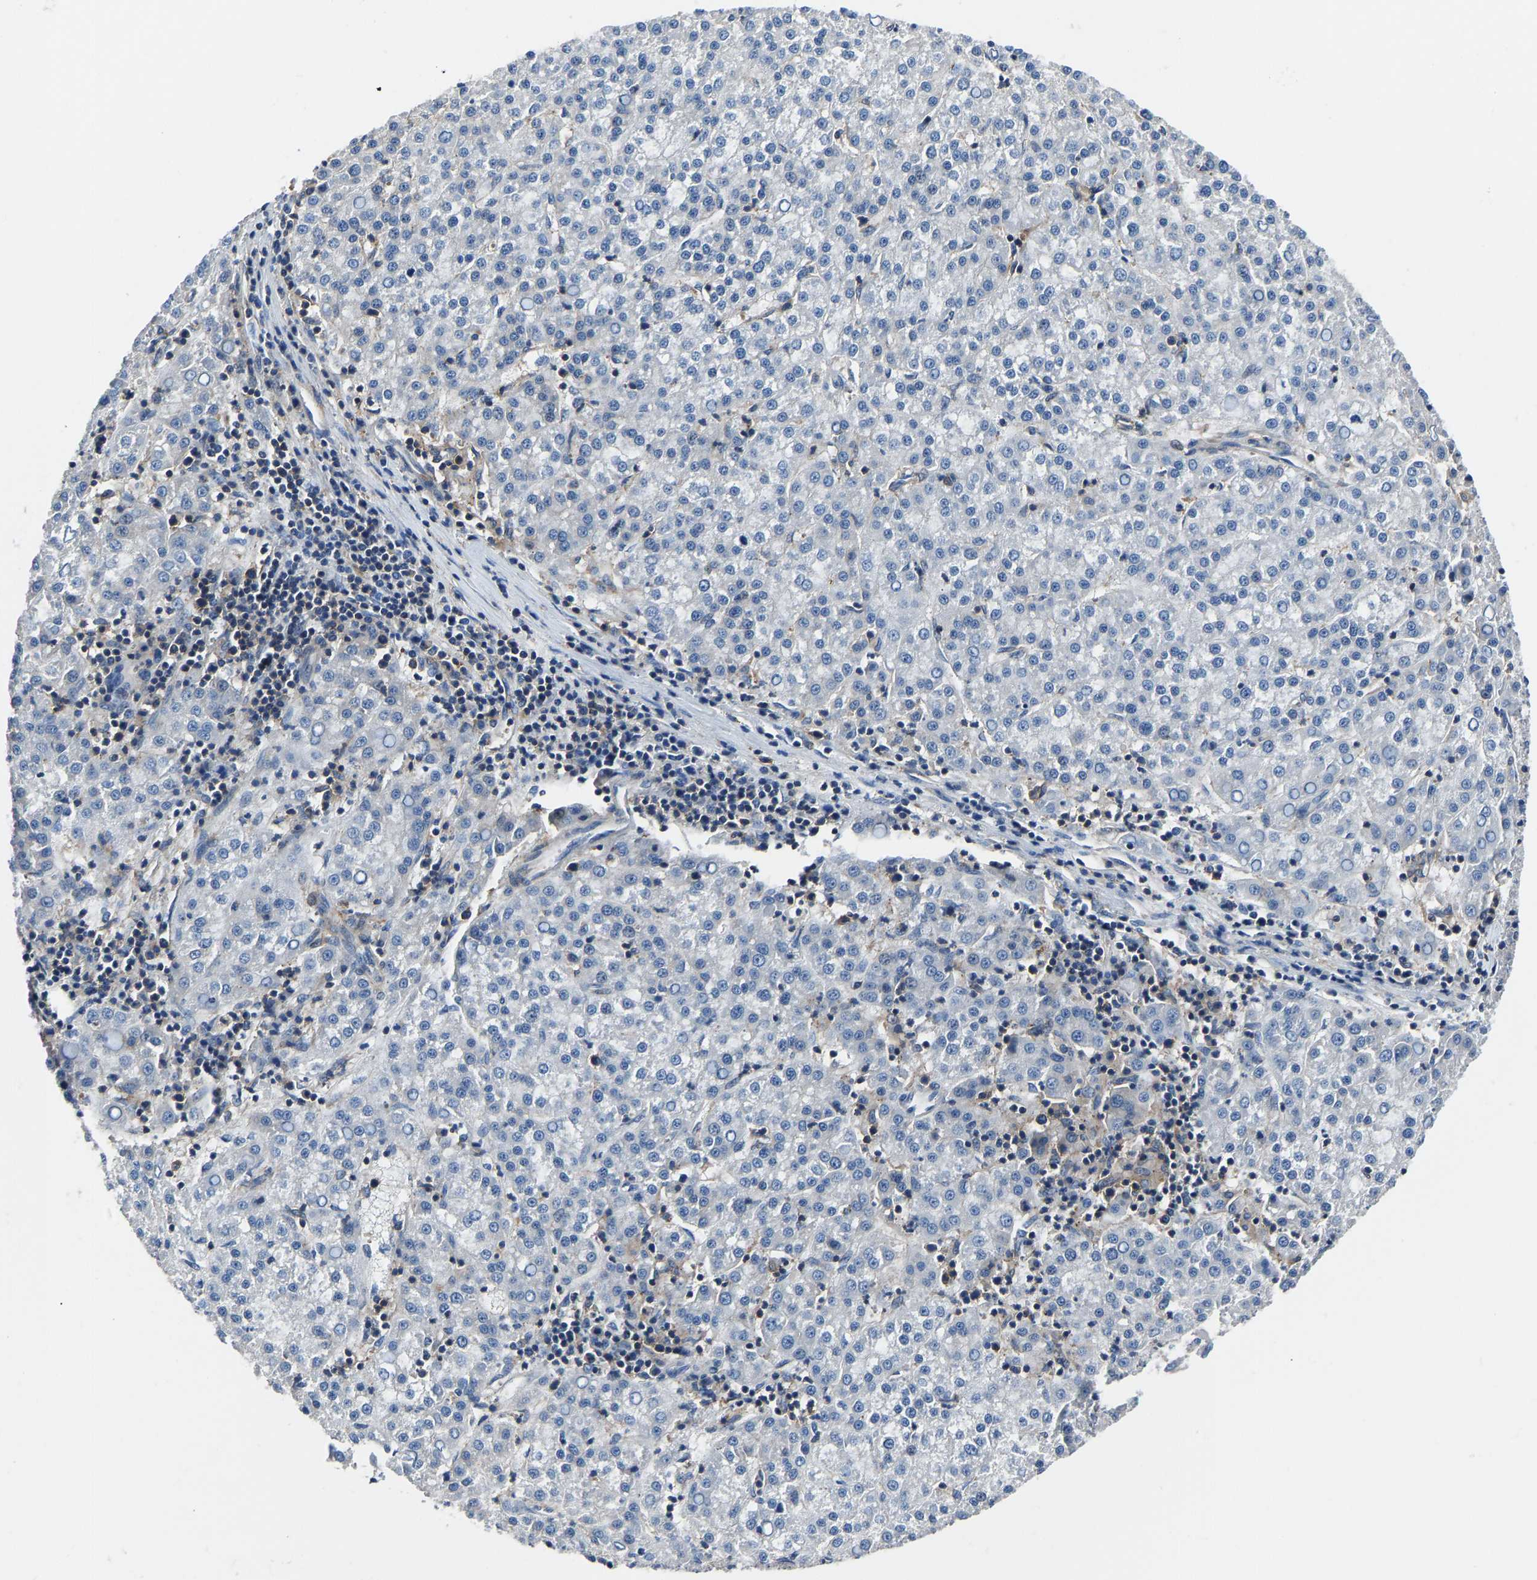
{"staining": {"intensity": "negative", "quantity": "none", "location": "none"}, "tissue": "liver cancer", "cell_type": "Tumor cells", "image_type": "cancer", "snomed": [{"axis": "morphology", "description": "Carcinoma, Hepatocellular, NOS"}, {"axis": "topography", "description": "Liver"}], "caption": "Human liver hepatocellular carcinoma stained for a protein using immunohistochemistry (IHC) shows no positivity in tumor cells.", "gene": "PRKAR1A", "patient": {"sex": "female", "age": 58}}